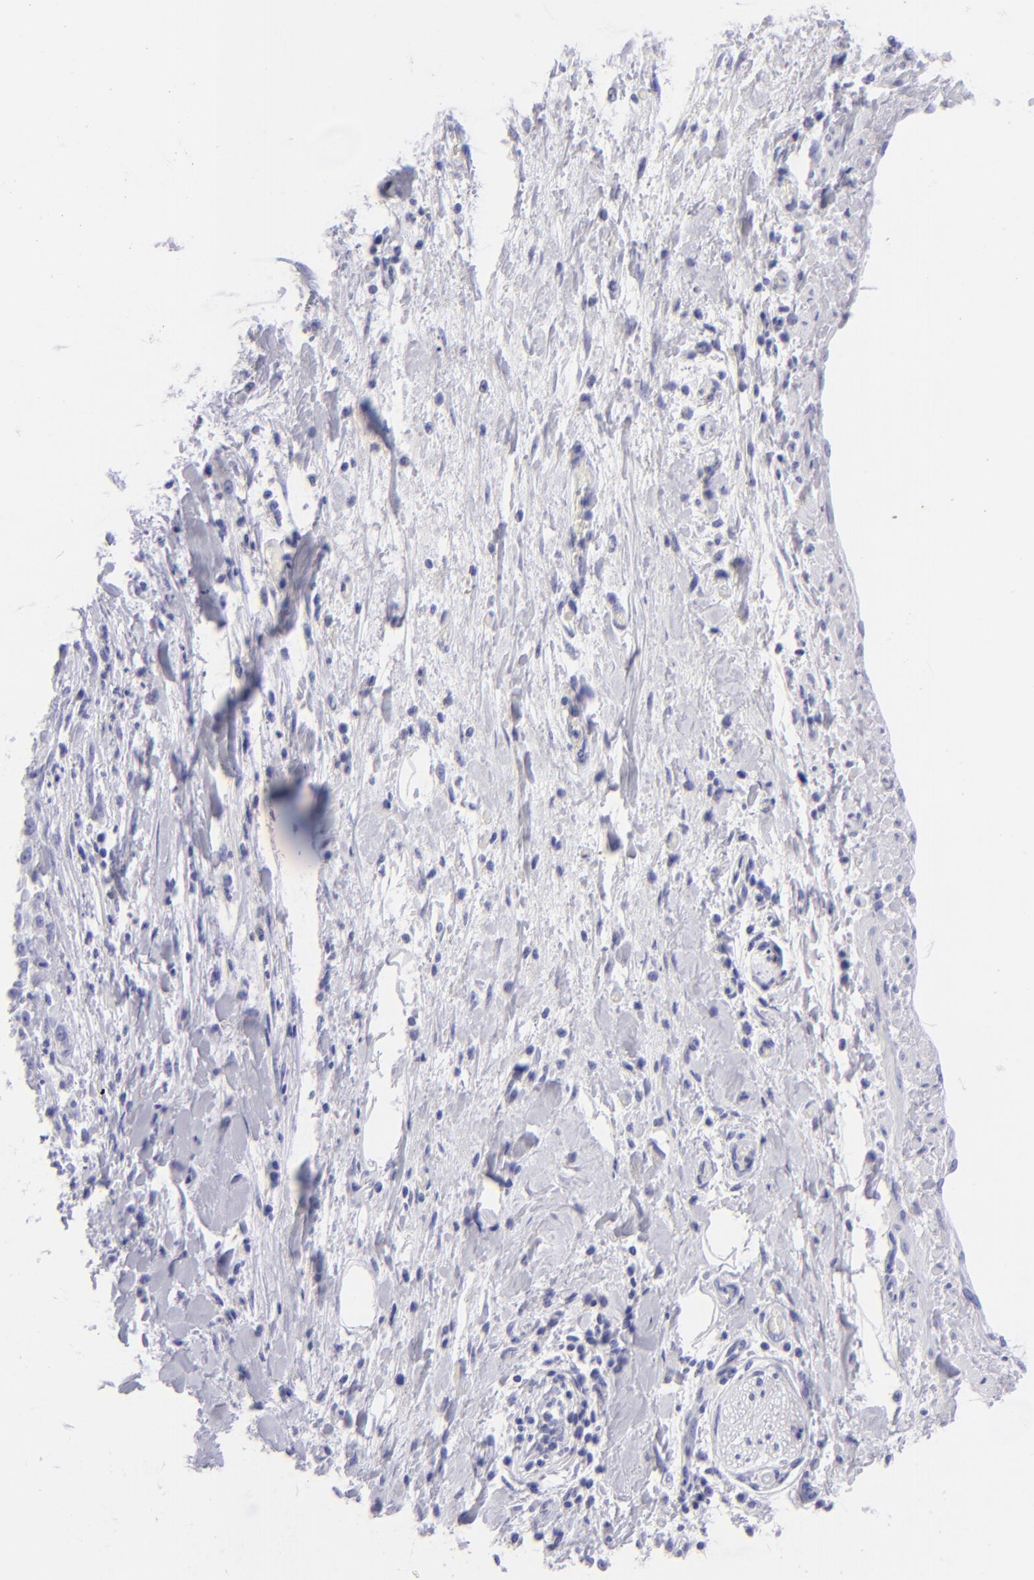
{"staining": {"intensity": "negative", "quantity": "none", "location": "none"}, "tissue": "pancreatic cancer", "cell_type": "Tumor cells", "image_type": "cancer", "snomed": [{"axis": "morphology", "description": "Adenocarcinoma, NOS"}, {"axis": "topography", "description": "Pancreas"}], "caption": "Human pancreatic cancer stained for a protein using immunohistochemistry exhibits no expression in tumor cells.", "gene": "SLC1A3", "patient": {"sex": "female", "age": 52}}